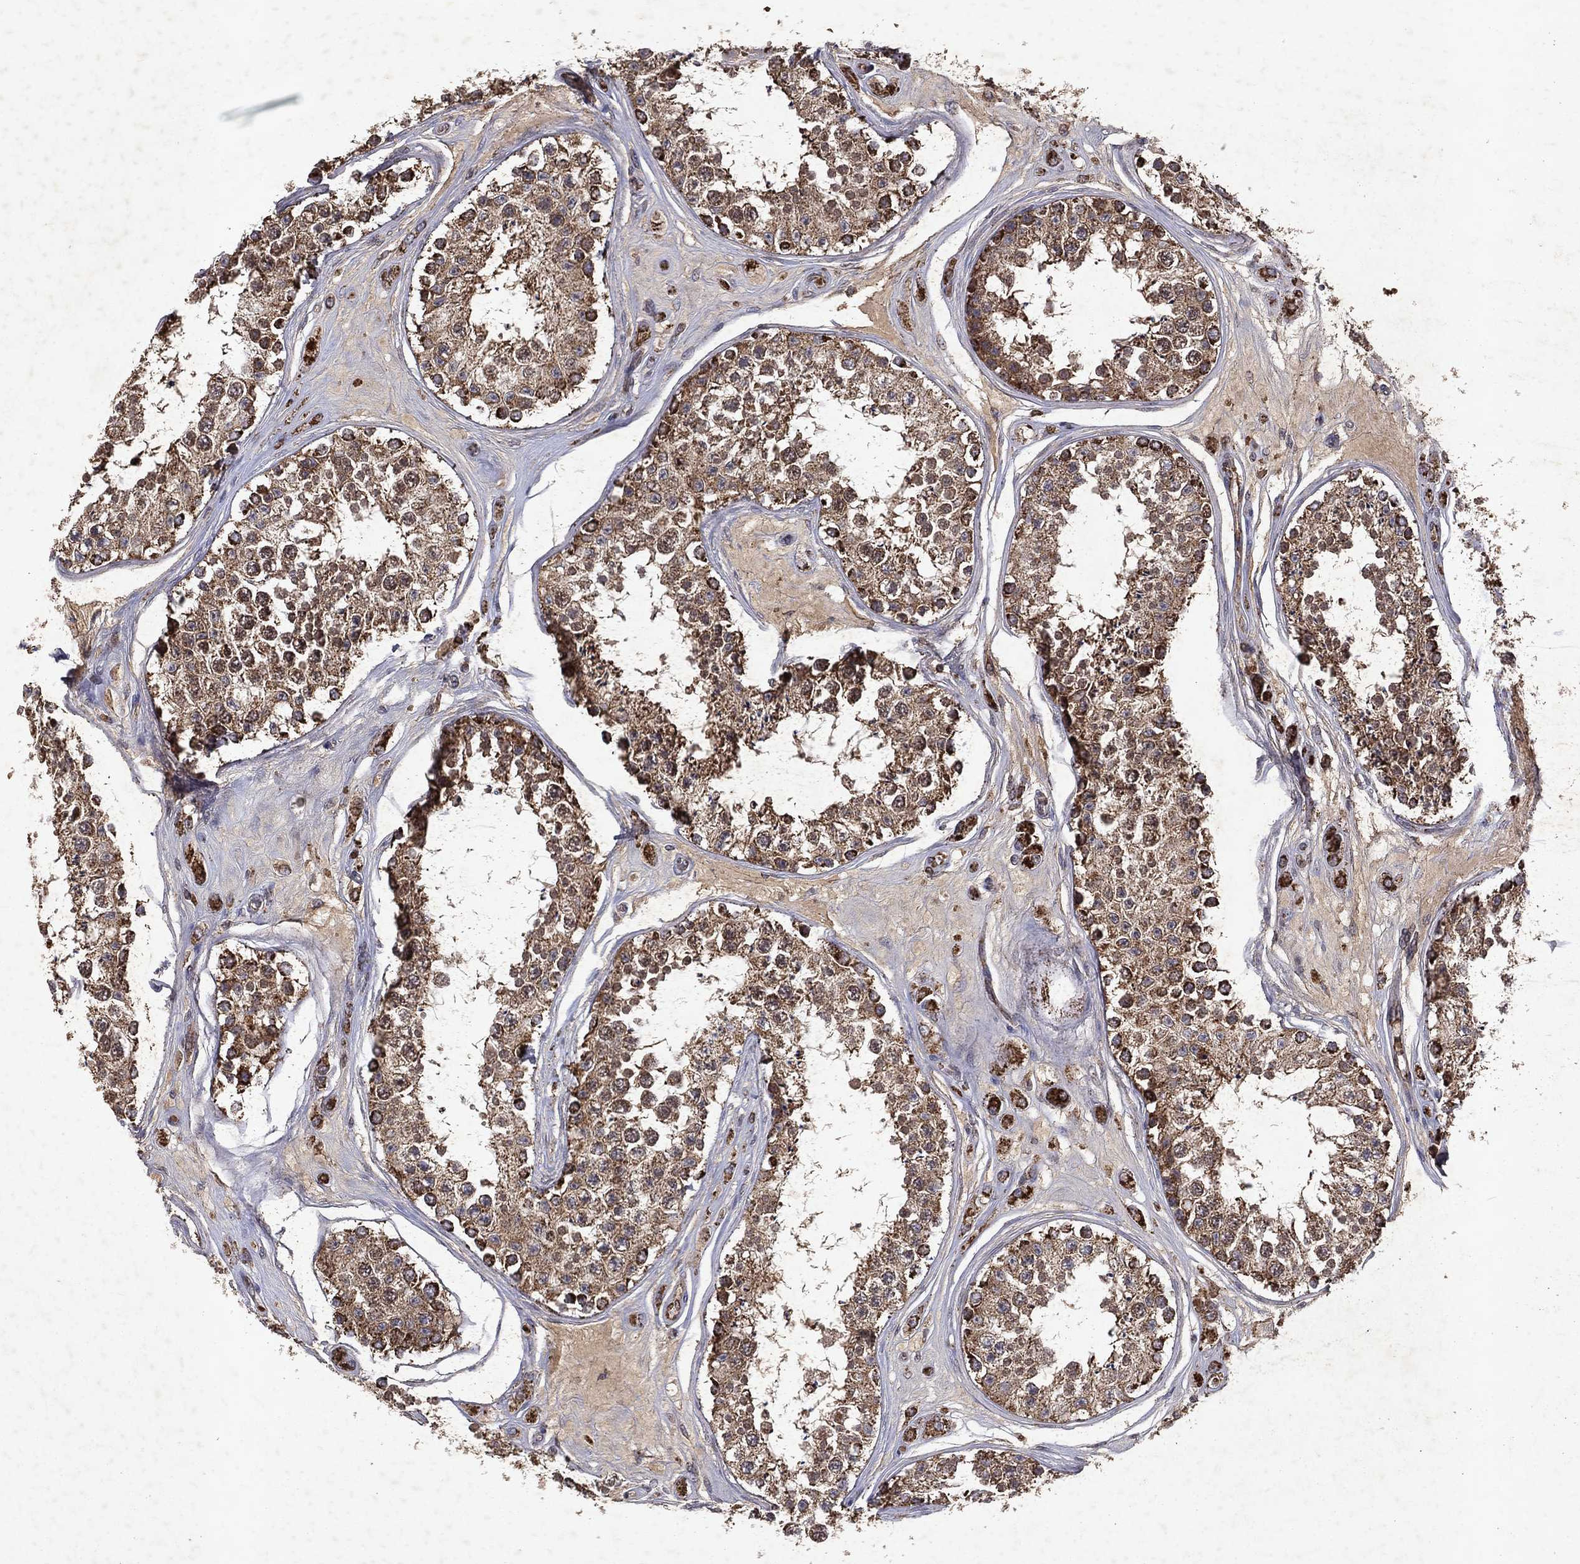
{"staining": {"intensity": "moderate", "quantity": ">75%", "location": "cytoplasmic/membranous"}, "tissue": "testis", "cell_type": "Cells in seminiferous ducts", "image_type": "normal", "snomed": [{"axis": "morphology", "description": "Normal tissue, NOS"}, {"axis": "topography", "description": "Testis"}], "caption": "Protein analysis of unremarkable testis exhibits moderate cytoplasmic/membranous staining in approximately >75% of cells in seminiferous ducts.", "gene": "PYROXD2", "patient": {"sex": "male", "age": 25}}